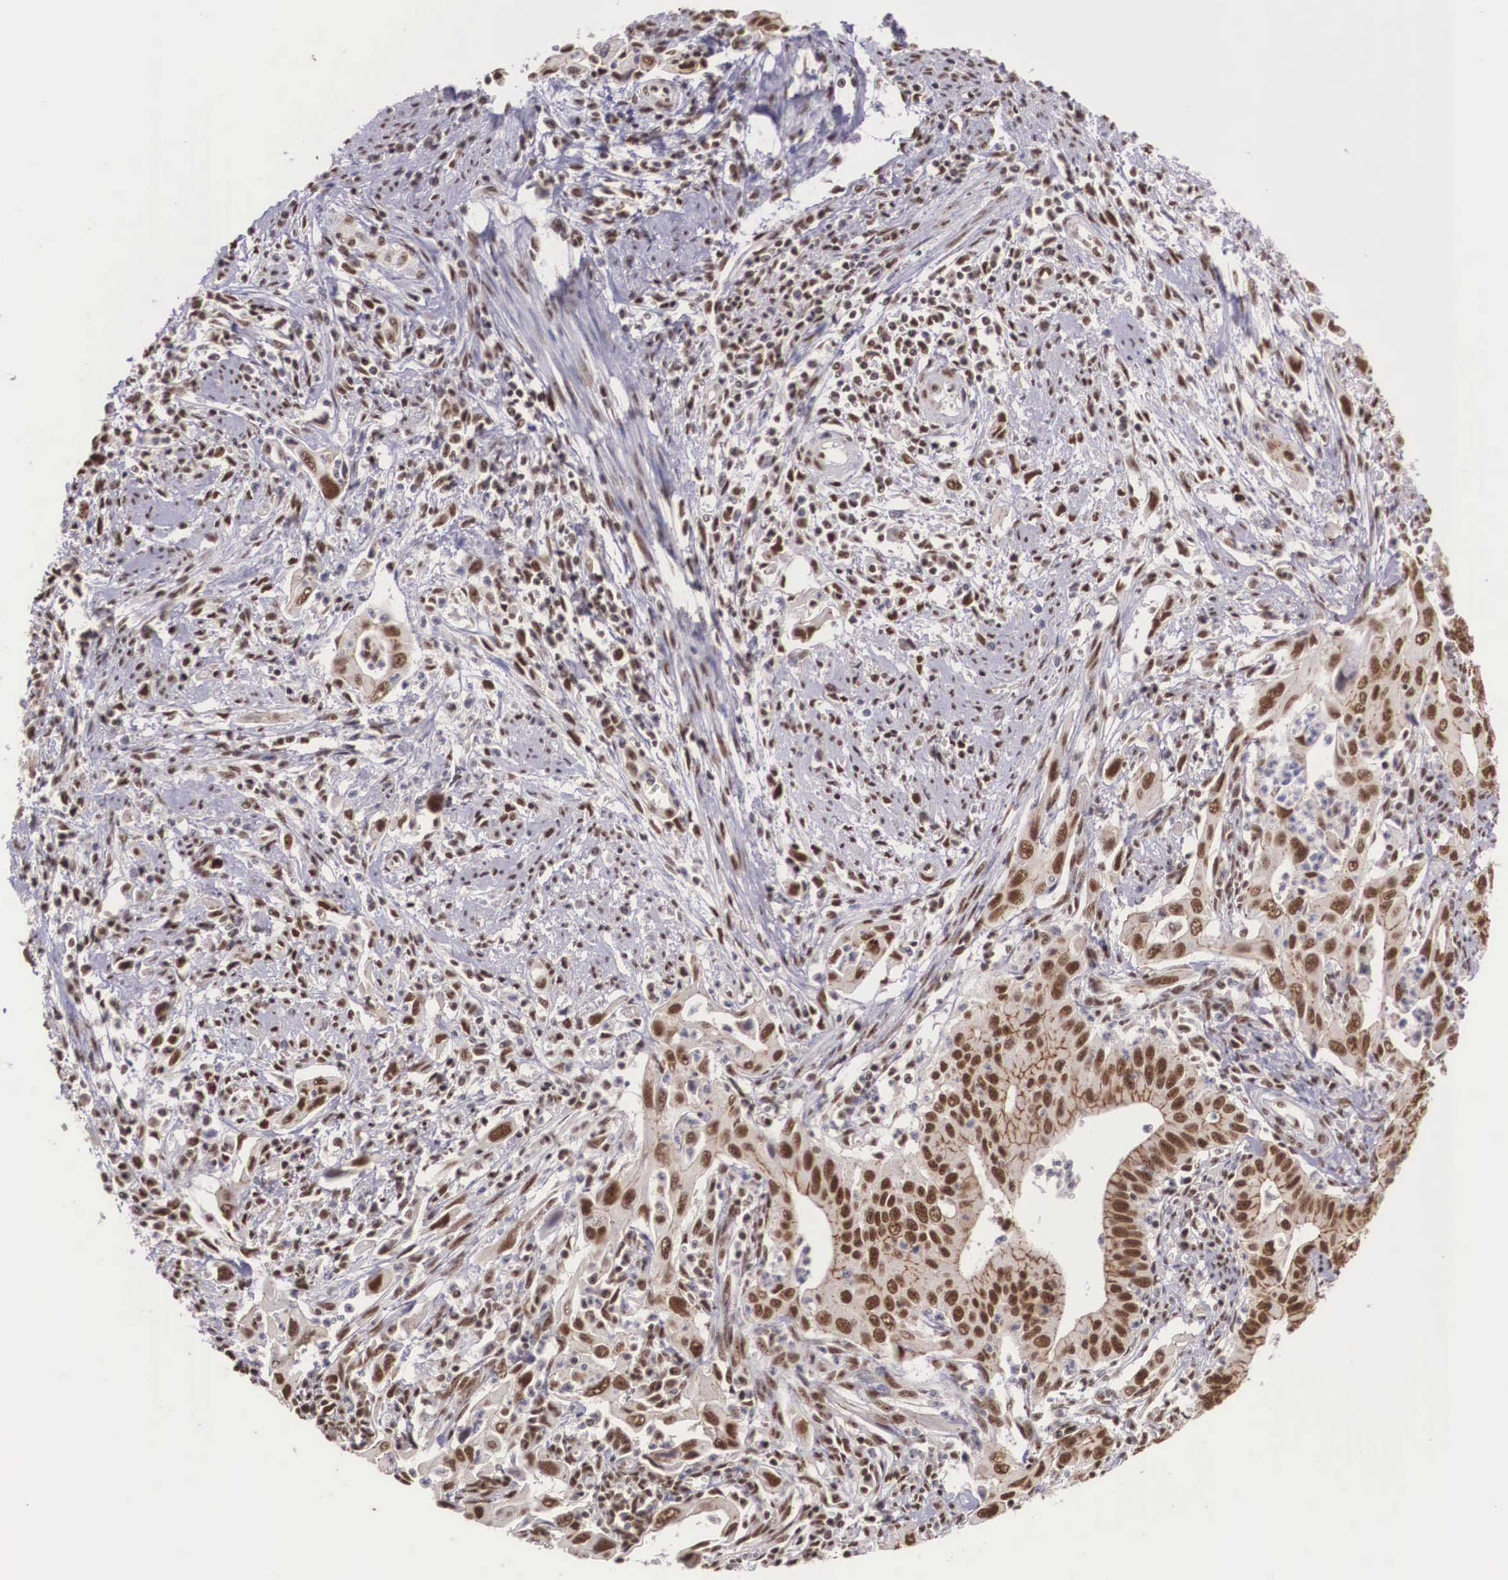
{"staining": {"intensity": "strong", "quantity": ">75%", "location": "cytoplasmic/membranous,nuclear"}, "tissue": "cervical cancer", "cell_type": "Tumor cells", "image_type": "cancer", "snomed": [{"axis": "morphology", "description": "Normal tissue, NOS"}, {"axis": "morphology", "description": "Adenocarcinoma, NOS"}, {"axis": "topography", "description": "Cervix"}], "caption": "Strong cytoplasmic/membranous and nuclear expression is identified in approximately >75% of tumor cells in cervical cancer (adenocarcinoma).", "gene": "POLR2F", "patient": {"sex": "female", "age": 34}}